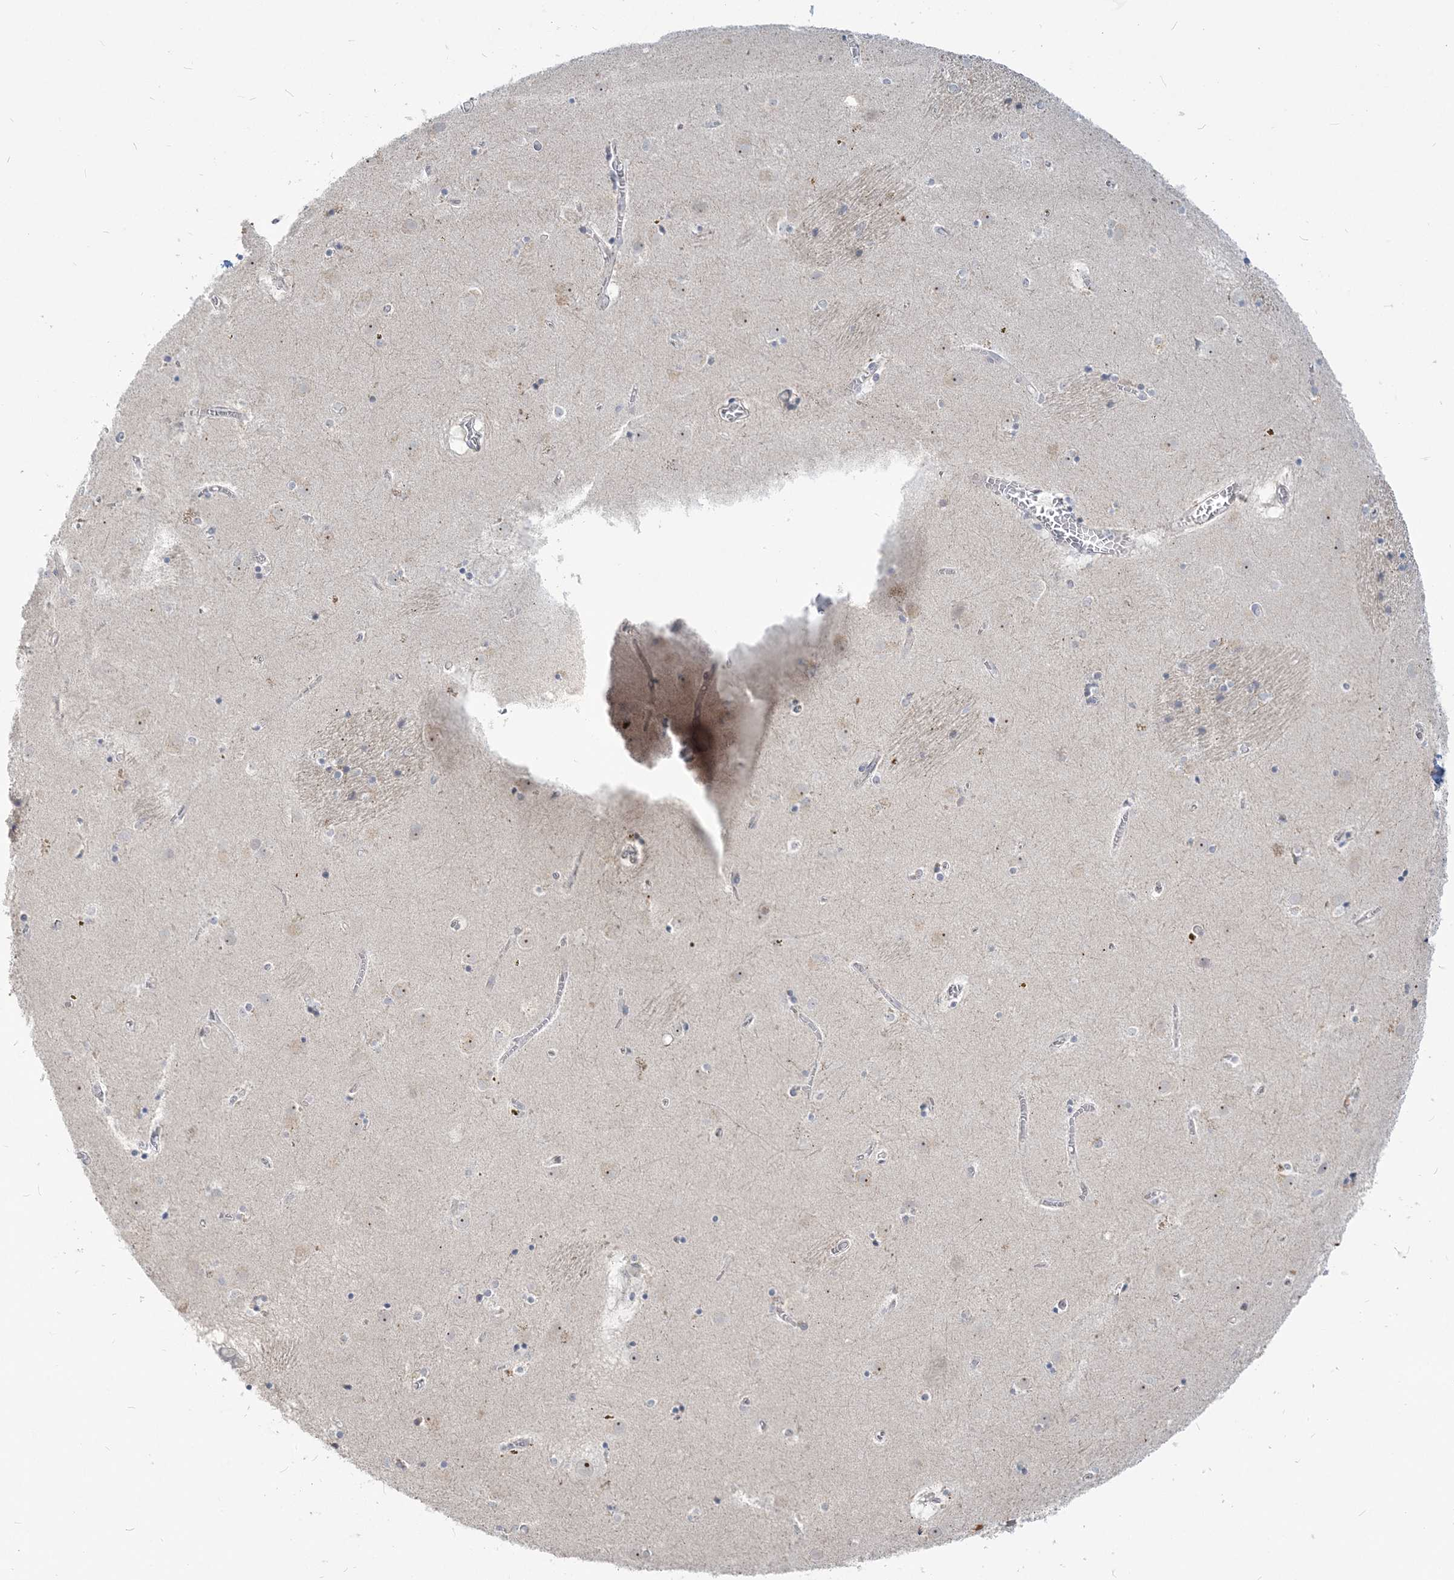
{"staining": {"intensity": "negative", "quantity": "none", "location": "none"}, "tissue": "caudate", "cell_type": "Glial cells", "image_type": "normal", "snomed": [{"axis": "morphology", "description": "Normal tissue, NOS"}, {"axis": "topography", "description": "Lateral ventricle wall"}], "caption": "A high-resolution photomicrograph shows immunohistochemistry staining of unremarkable caudate, which exhibits no significant staining in glial cells.", "gene": "SDAD1", "patient": {"sex": "male", "age": 70}}